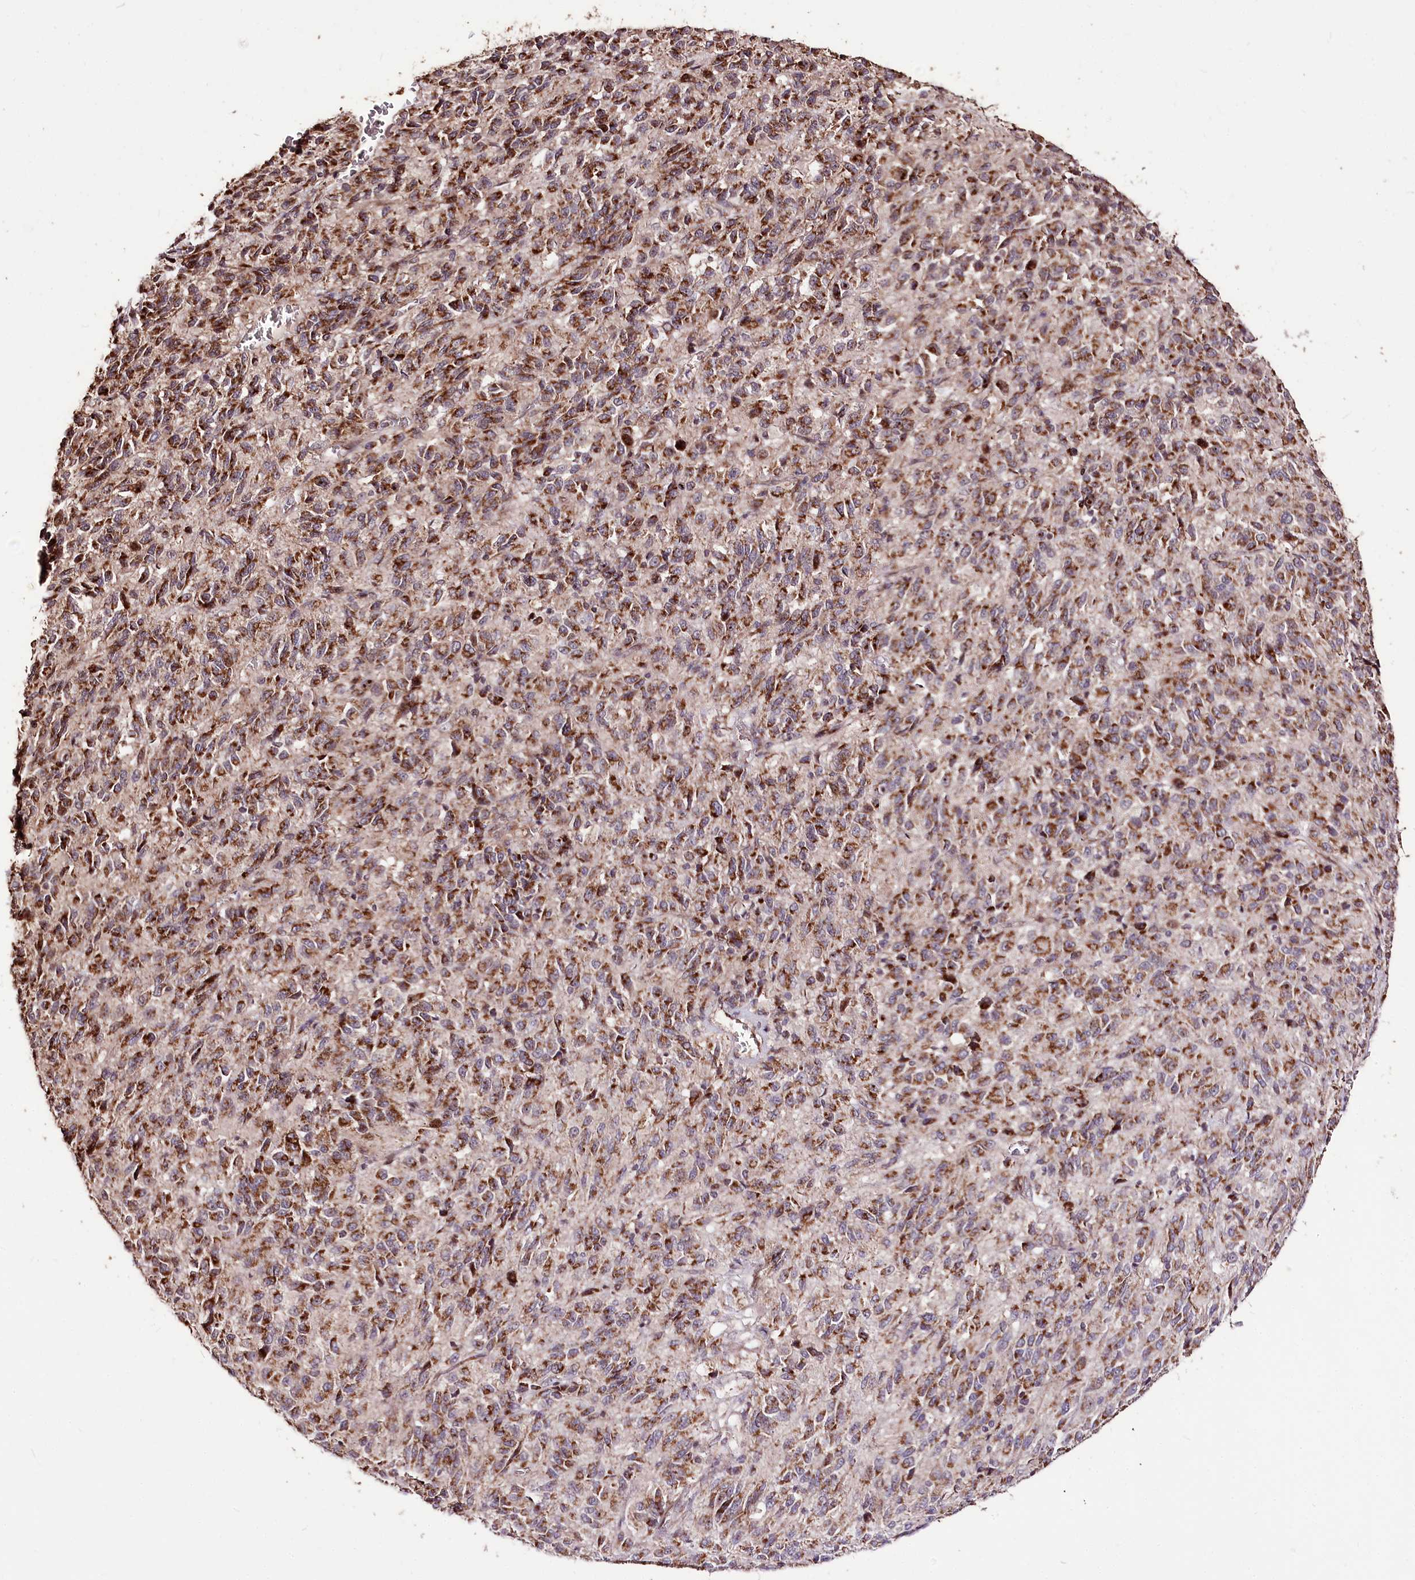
{"staining": {"intensity": "moderate", "quantity": ">75%", "location": "cytoplasmic/membranous"}, "tissue": "melanoma", "cell_type": "Tumor cells", "image_type": "cancer", "snomed": [{"axis": "morphology", "description": "Malignant melanoma, Metastatic site"}, {"axis": "topography", "description": "Lung"}], "caption": "A medium amount of moderate cytoplasmic/membranous staining is appreciated in approximately >75% of tumor cells in melanoma tissue.", "gene": "CARD19", "patient": {"sex": "male", "age": 64}}